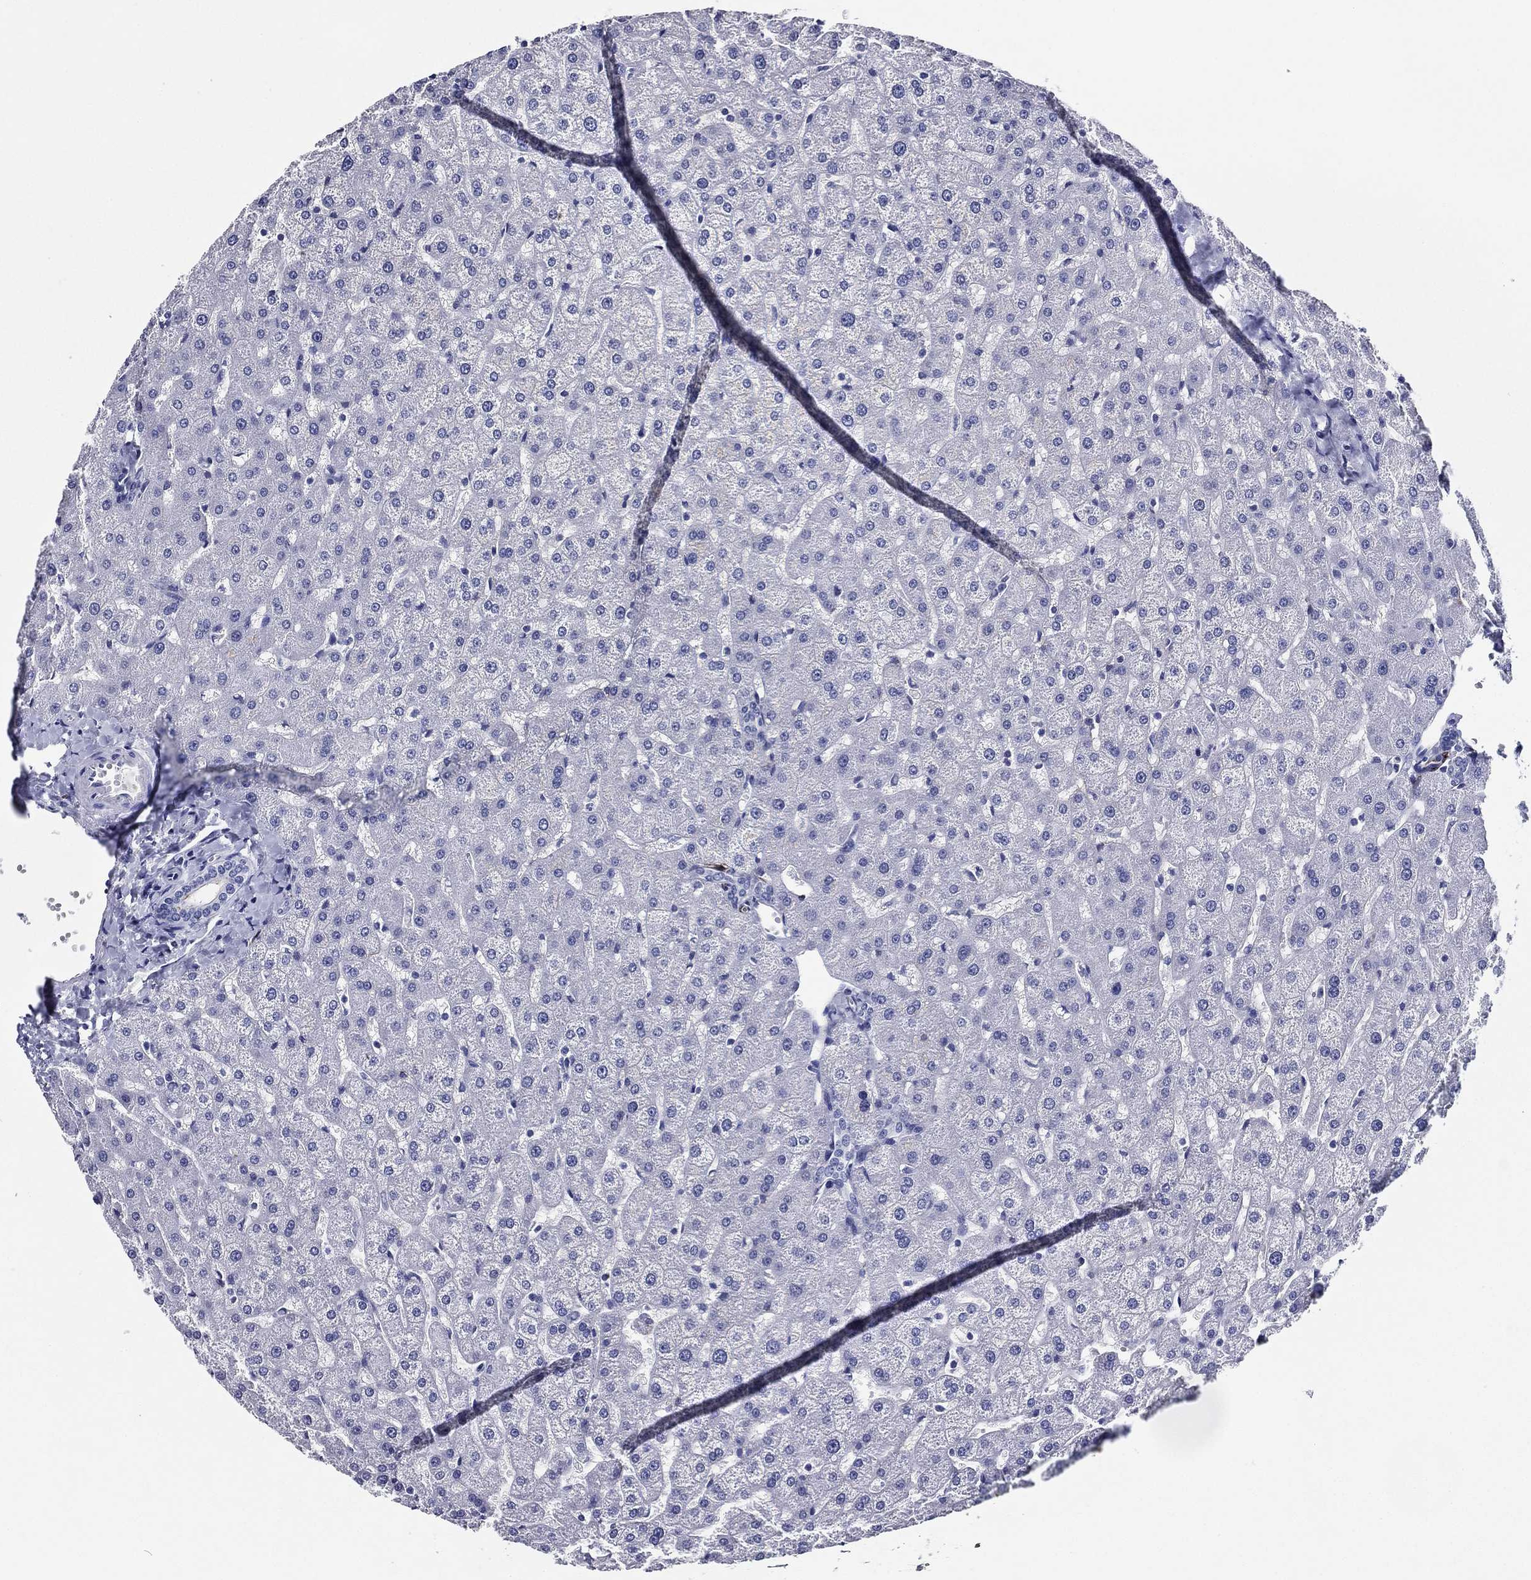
{"staining": {"intensity": "negative", "quantity": "none", "location": "none"}, "tissue": "liver", "cell_type": "Cholangiocytes", "image_type": "normal", "snomed": [{"axis": "morphology", "description": "Normal tissue, NOS"}, {"axis": "topography", "description": "Liver"}], "caption": "Immunohistochemistry (IHC) of unremarkable liver reveals no staining in cholangiocytes. (Brightfield microscopy of DAB (3,3'-diaminobenzidine) immunohistochemistry (IHC) at high magnification).", "gene": "ACE2", "patient": {"sex": "female", "age": 50}}